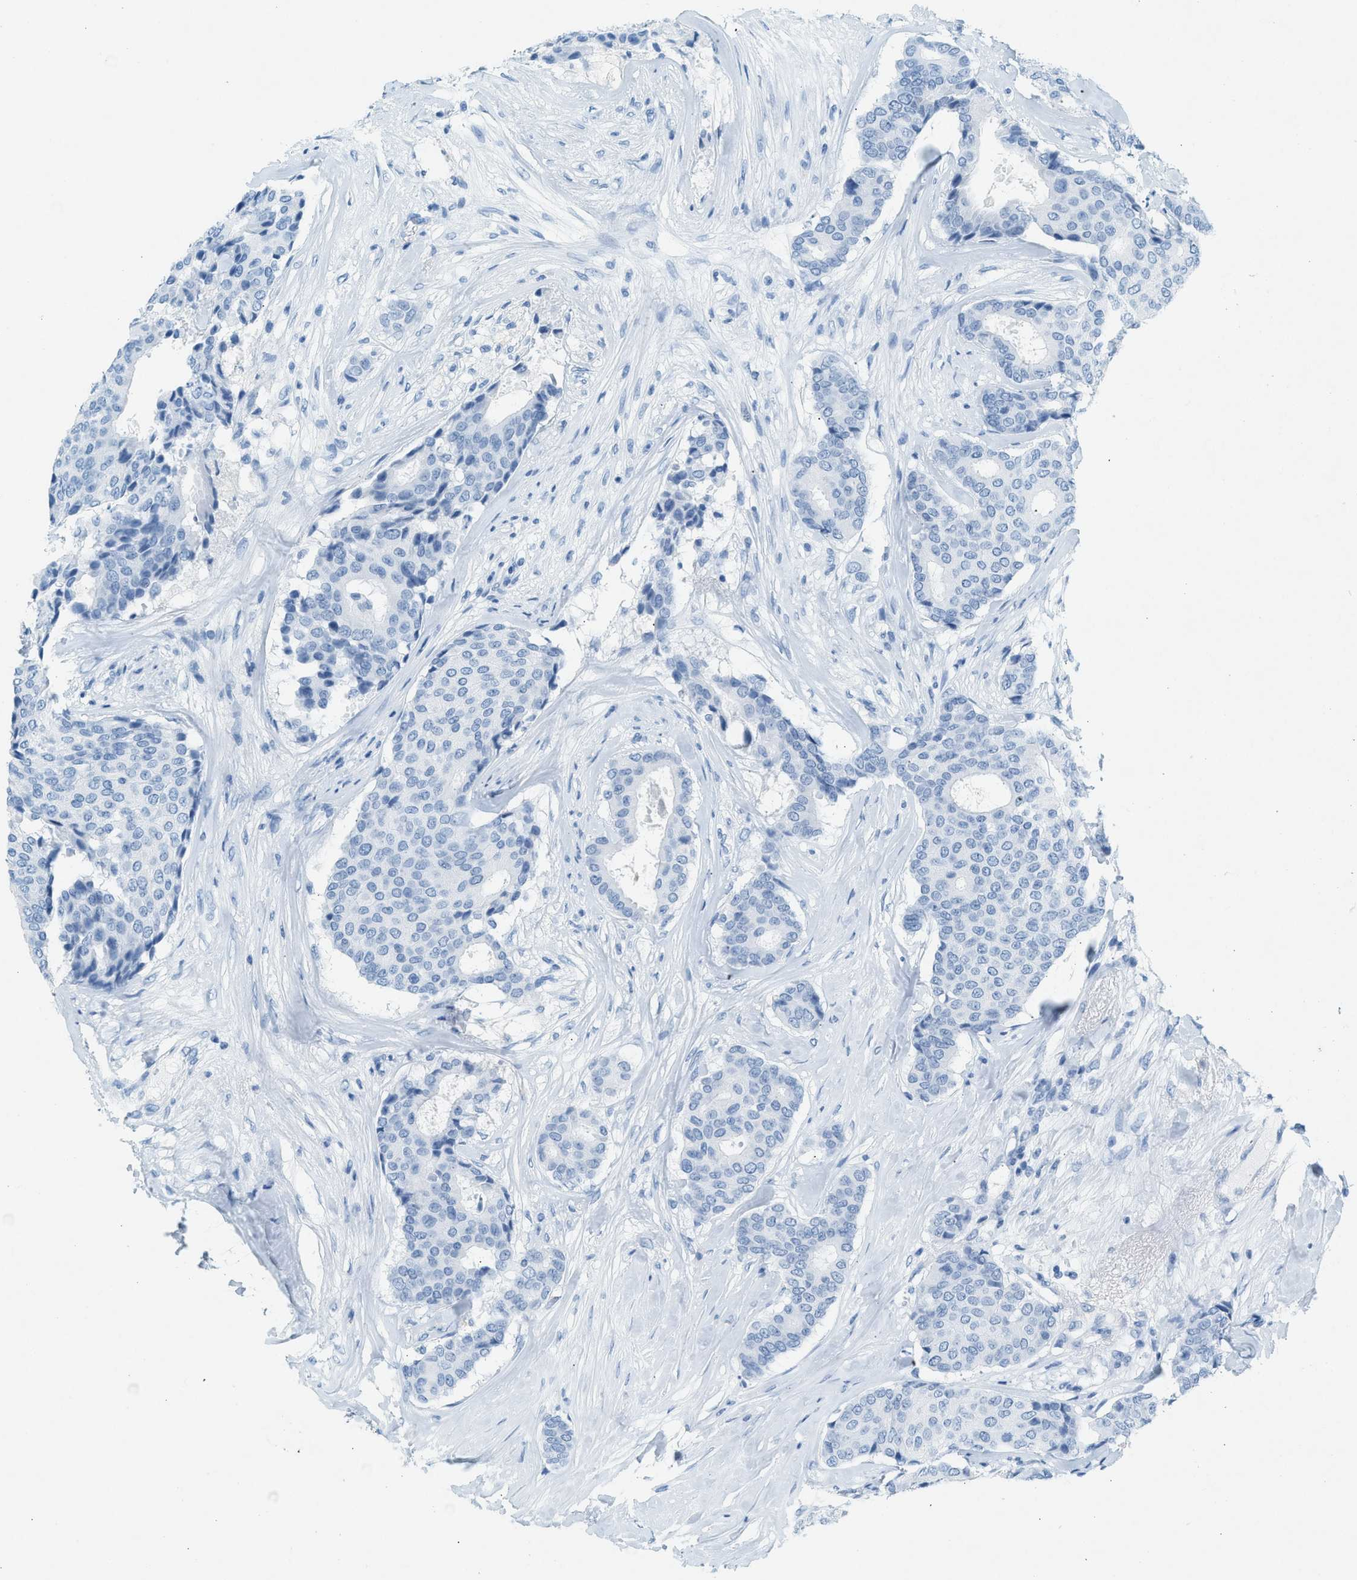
{"staining": {"intensity": "negative", "quantity": "none", "location": "none"}, "tissue": "breast cancer", "cell_type": "Tumor cells", "image_type": "cancer", "snomed": [{"axis": "morphology", "description": "Duct carcinoma"}, {"axis": "topography", "description": "Breast"}], "caption": "The image displays no significant expression in tumor cells of breast infiltrating ductal carcinoma.", "gene": "HHATL", "patient": {"sex": "female", "age": 75}}